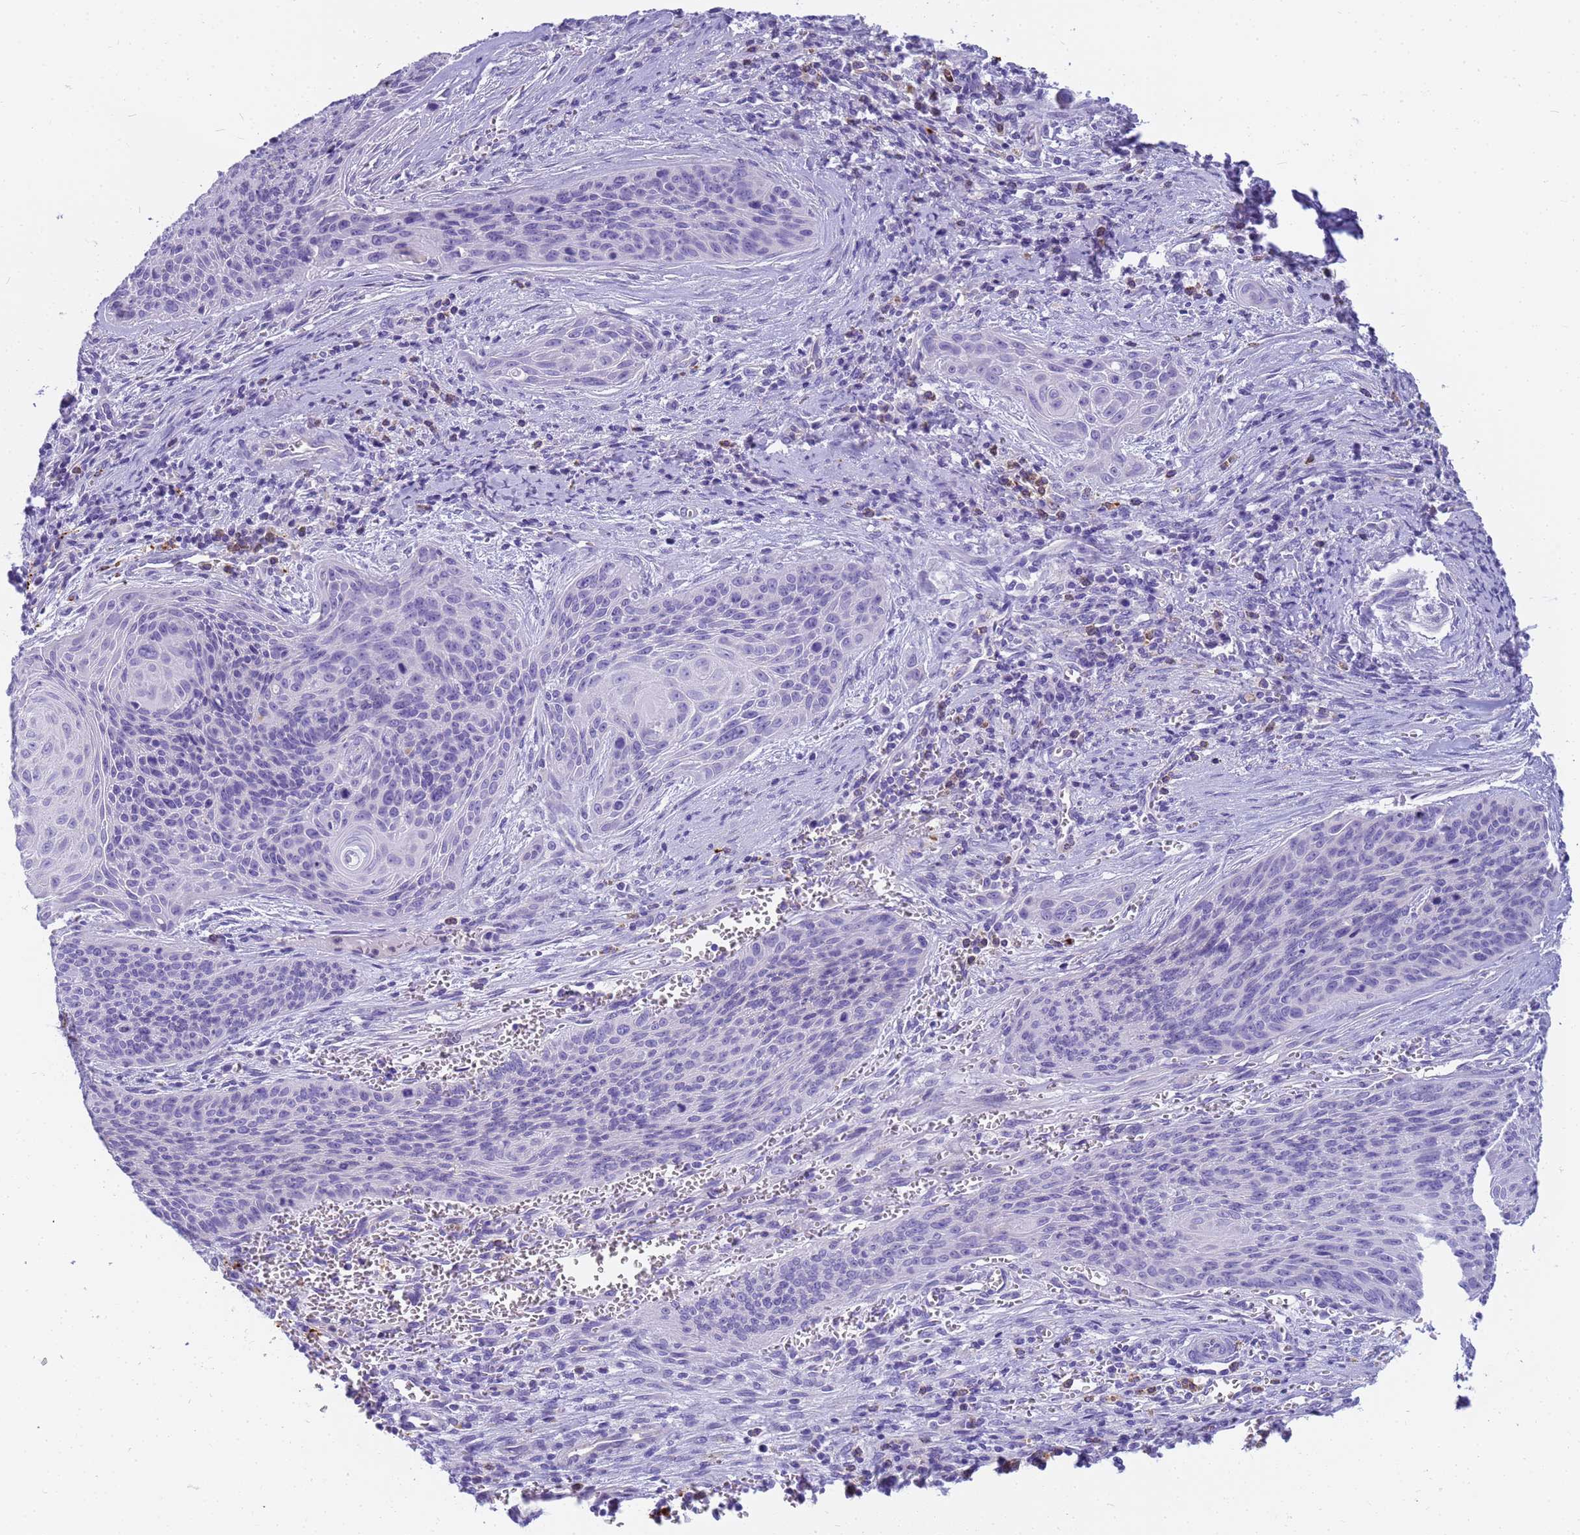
{"staining": {"intensity": "negative", "quantity": "none", "location": "none"}, "tissue": "cervical cancer", "cell_type": "Tumor cells", "image_type": "cancer", "snomed": [{"axis": "morphology", "description": "Squamous cell carcinoma, NOS"}, {"axis": "topography", "description": "Cervix"}], "caption": "An IHC image of cervical cancer (squamous cell carcinoma) is shown. There is no staining in tumor cells of cervical cancer (squamous cell carcinoma).", "gene": "RNASE2", "patient": {"sex": "female", "age": 55}}